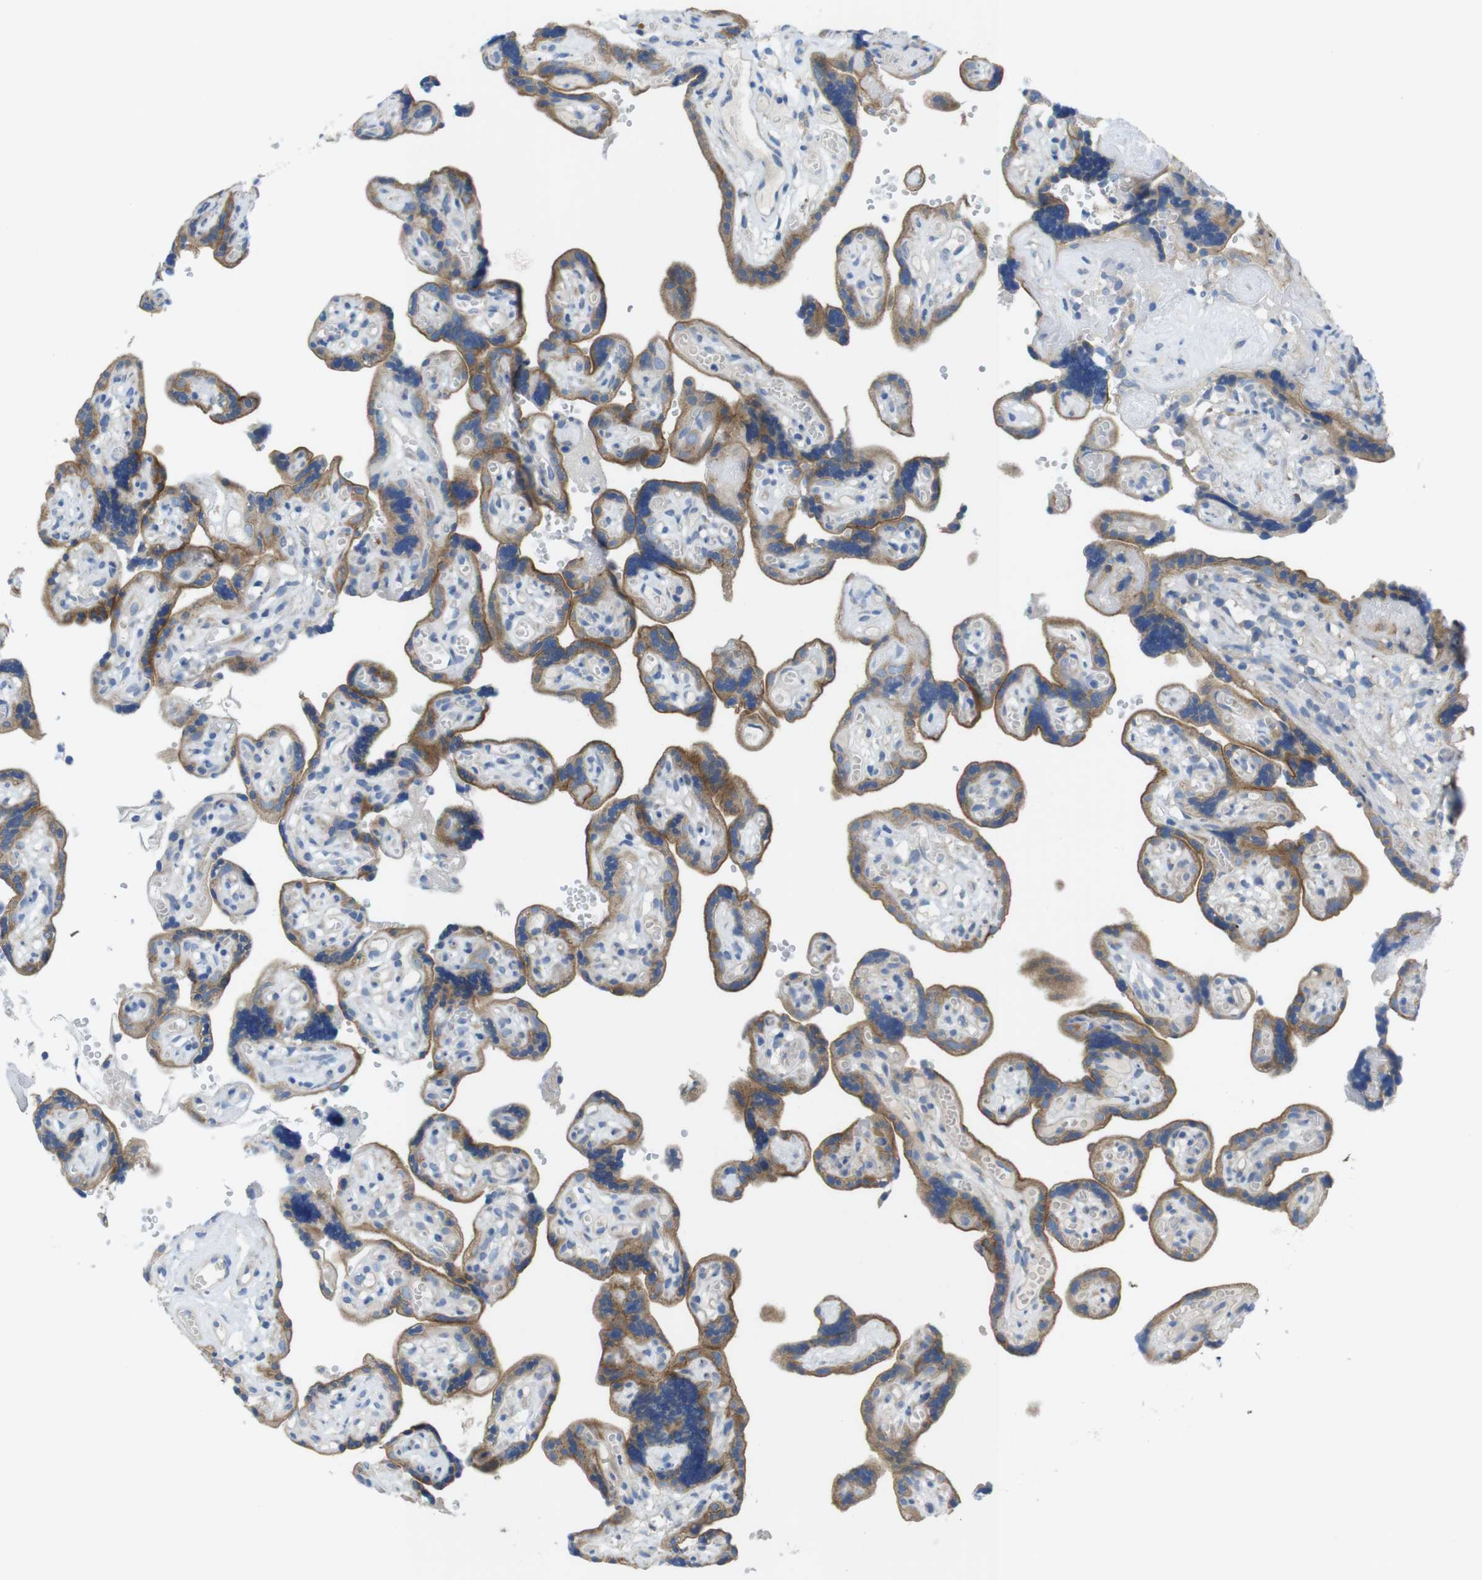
{"staining": {"intensity": "strong", "quantity": ">75%", "location": "cytoplasmic/membranous"}, "tissue": "placenta", "cell_type": "Trophoblastic cells", "image_type": "normal", "snomed": [{"axis": "morphology", "description": "Normal tissue, NOS"}, {"axis": "topography", "description": "Placenta"}], "caption": "The image reveals immunohistochemical staining of unremarkable placenta. There is strong cytoplasmic/membranous positivity is appreciated in approximately >75% of trophoblastic cells.", "gene": "TMEM234", "patient": {"sex": "female", "age": 30}}